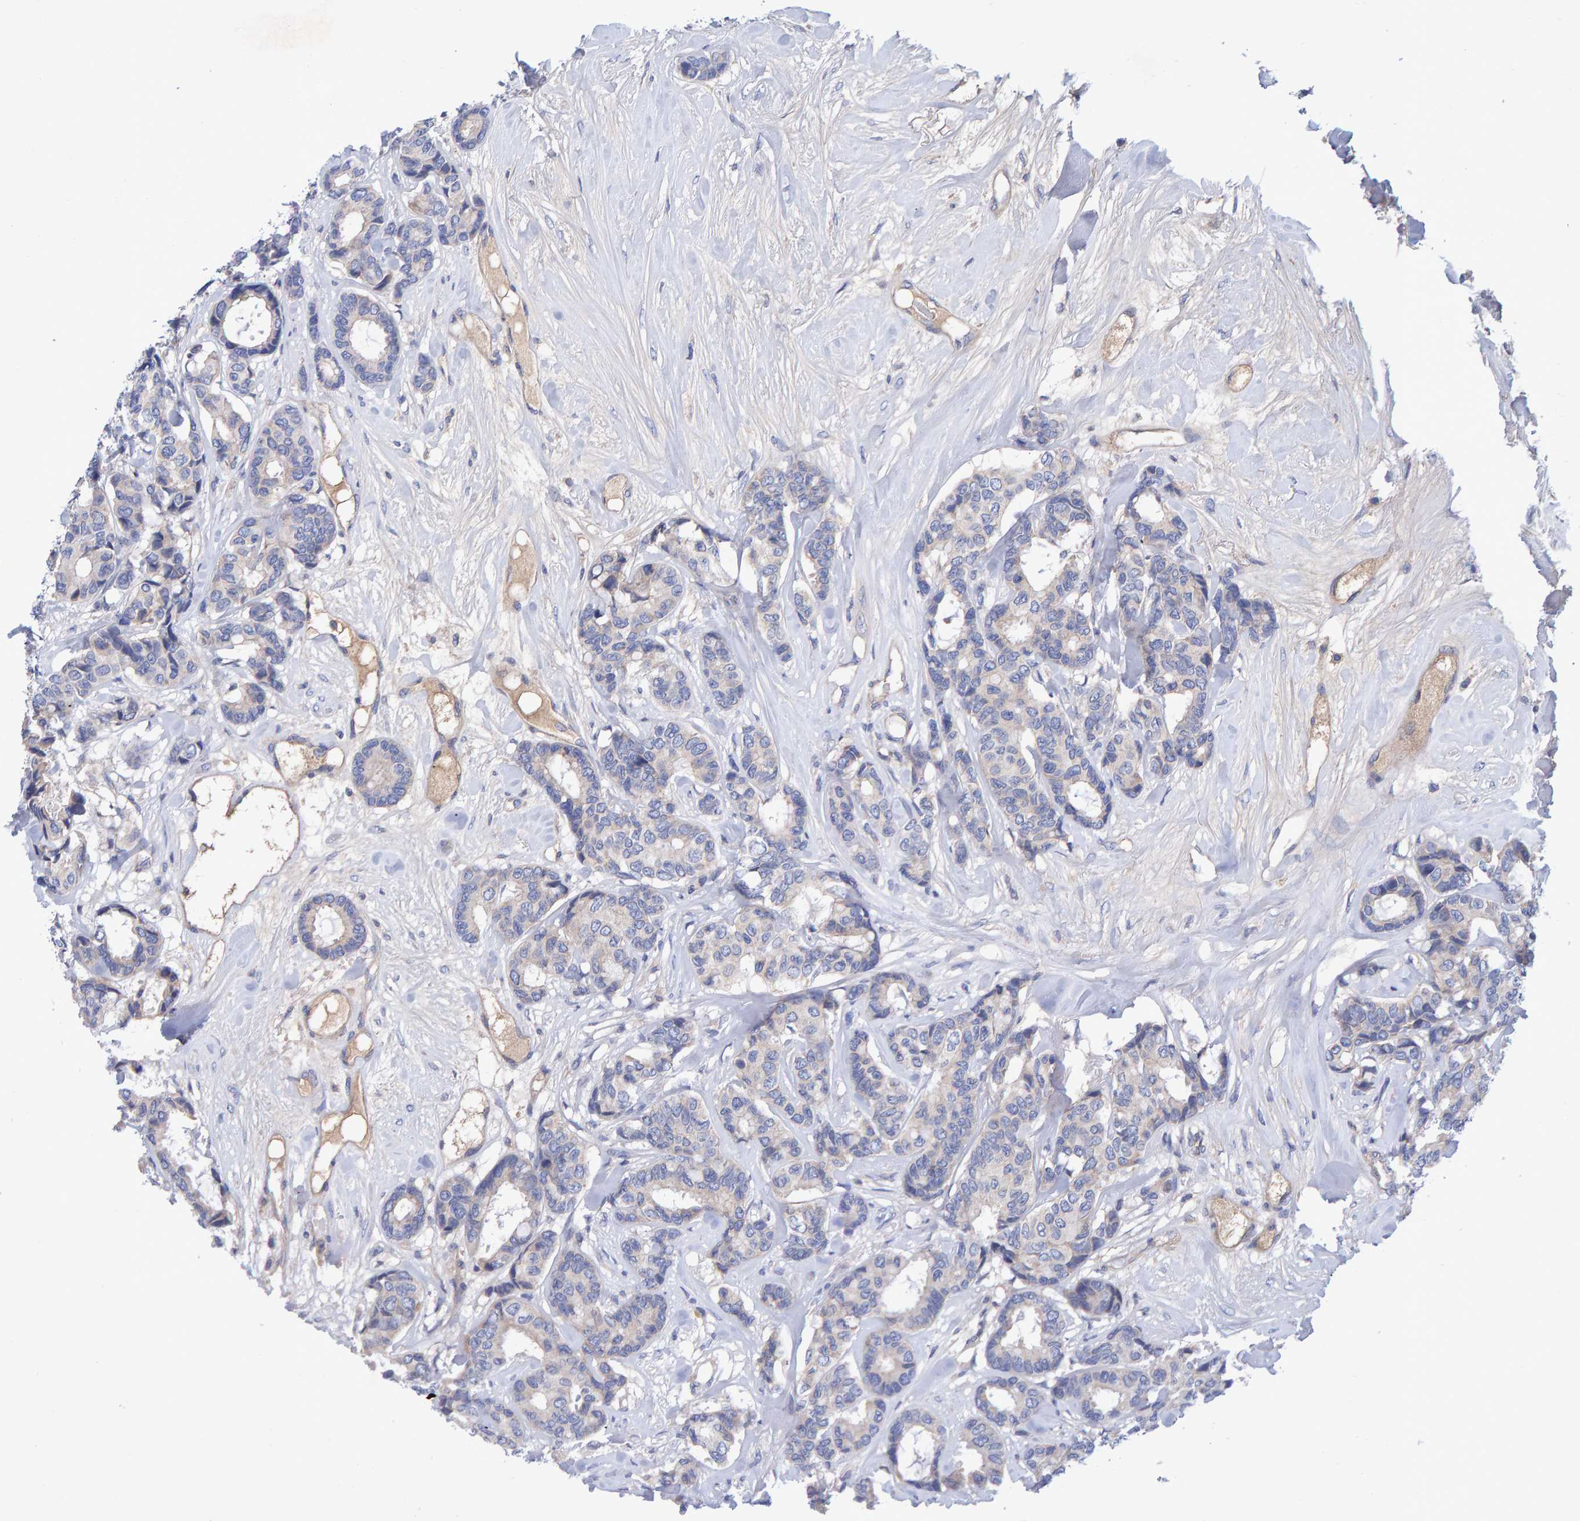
{"staining": {"intensity": "negative", "quantity": "none", "location": "none"}, "tissue": "breast cancer", "cell_type": "Tumor cells", "image_type": "cancer", "snomed": [{"axis": "morphology", "description": "Duct carcinoma"}, {"axis": "topography", "description": "Breast"}], "caption": "High power microscopy micrograph of an immunohistochemistry (IHC) micrograph of breast intraductal carcinoma, revealing no significant positivity in tumor cells. (Stains: DAB immunohistochemistry (IHC) with hematoxylin counter stain, Microscopy: brightfield microscopy at high magnification).", "gene": "EFR3A", "patient": {"sex": "female", "age": 87}}